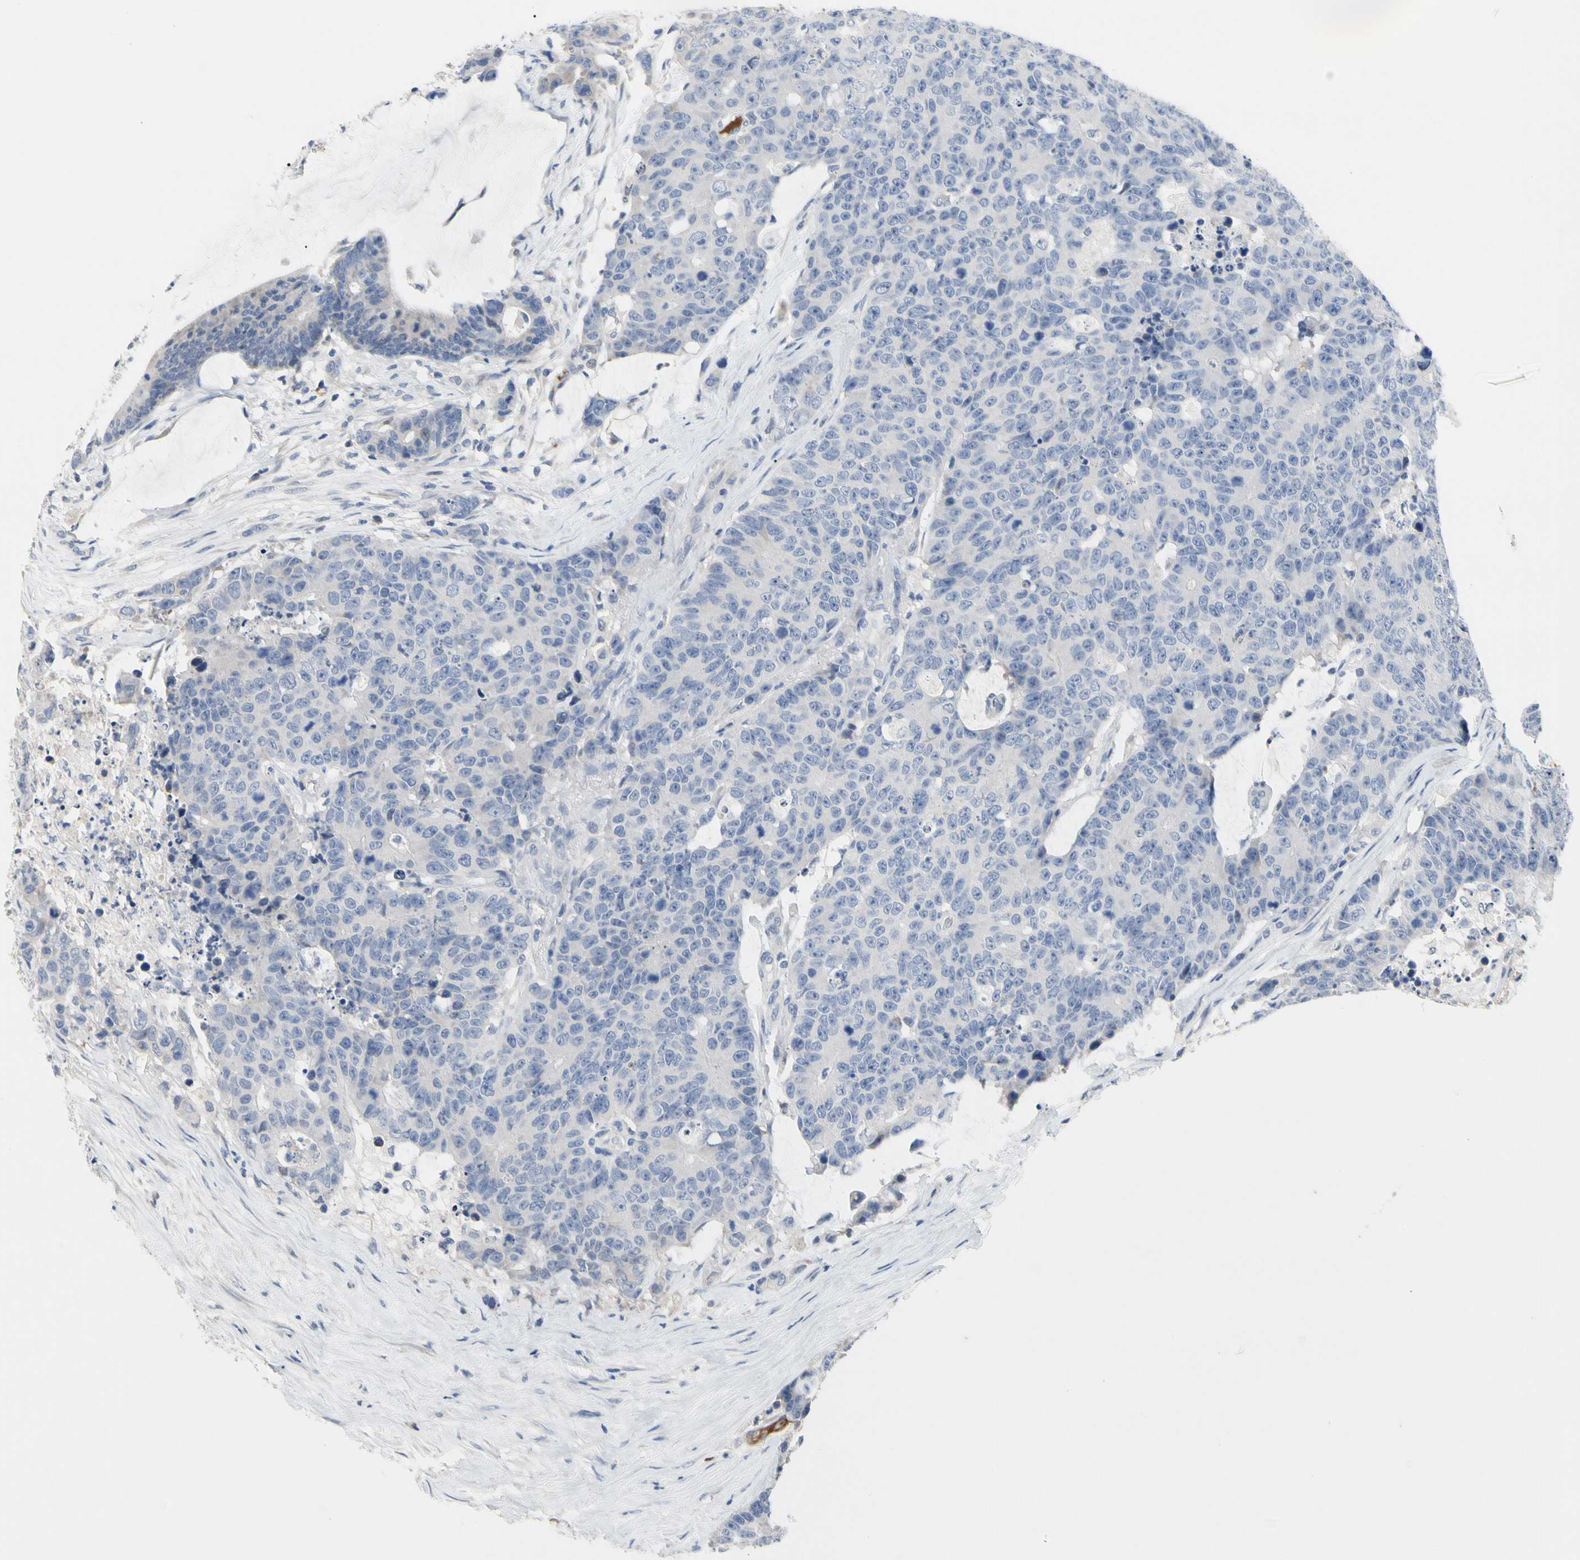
{"staining": {"intensity": "negative", "quantity": "none", "location": "none"}, "tissue": "colorectal cancer", "cell_type": "Tumor cells", "image_type": "cancer", "snomed": [{"axis": "morphology", "description": "Adenocarcinoma, NOS"}, {"axis": "topography", "description": "Colon"}], "caption": "Tumor cells show no significant staining in adenocarcinoma (colorectal).", "gene": "ECRG4", "patient": {"sex": "female", "age": 86}}